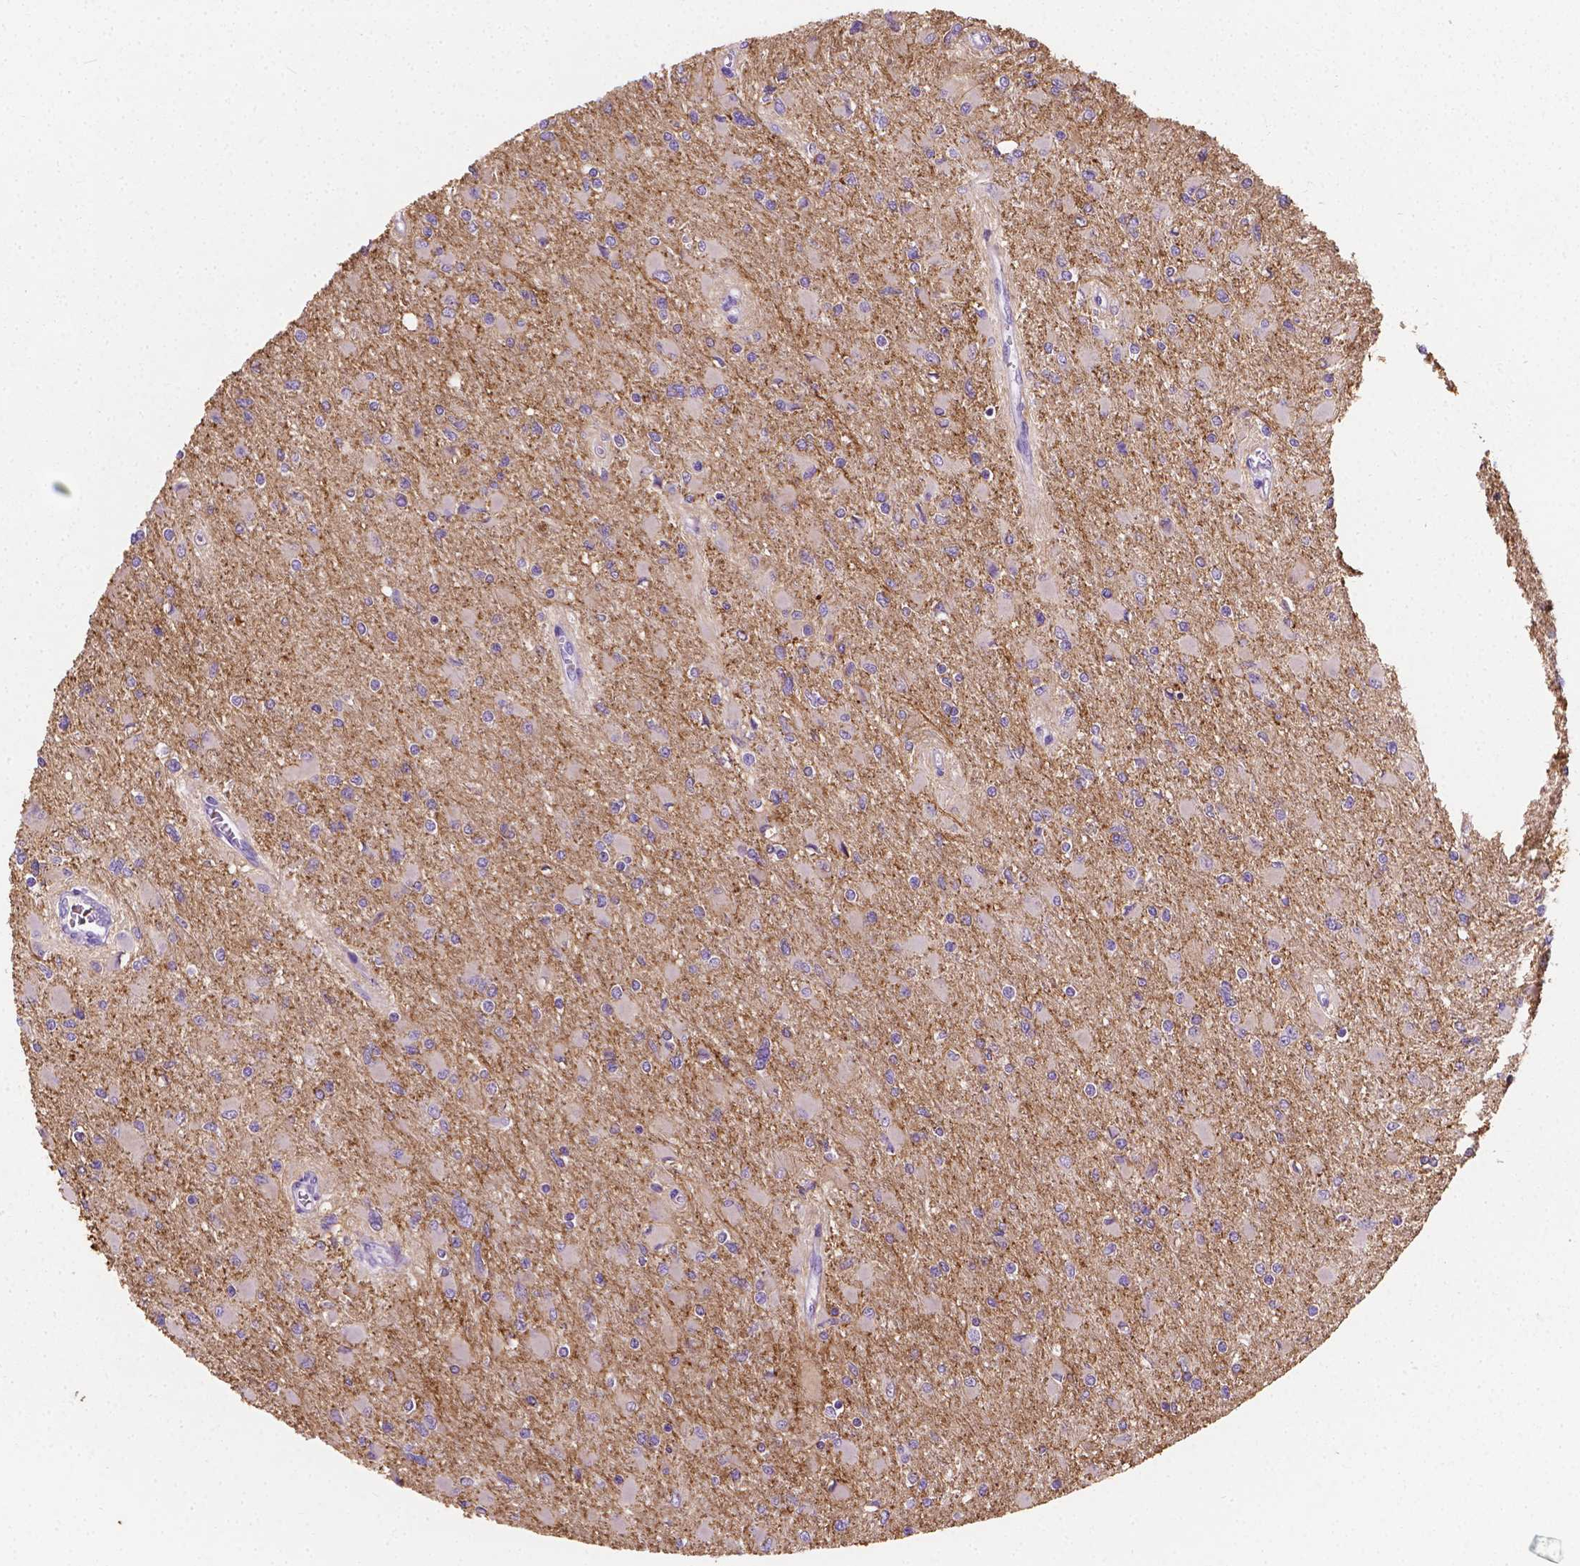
{"staining": {"intensity": "negative", "quantity": "none", "location": "none"}, "tissue": "glioma", "cell_type": "Tumor cells", "image_type": "cancer", "snomed": [{"axis": "morphology", "description": "Glioma, malignant, High grade"}, {"axis": "topography", "description": "Cerebral cortex"}], "caption": "Immunohistochemistry photomicrograph of human glioma stained for a protein (brown), which exhibits no staining in tumor cells.", "gene": "GNAO1", "patient": {"sex": "female", "age": 36}}